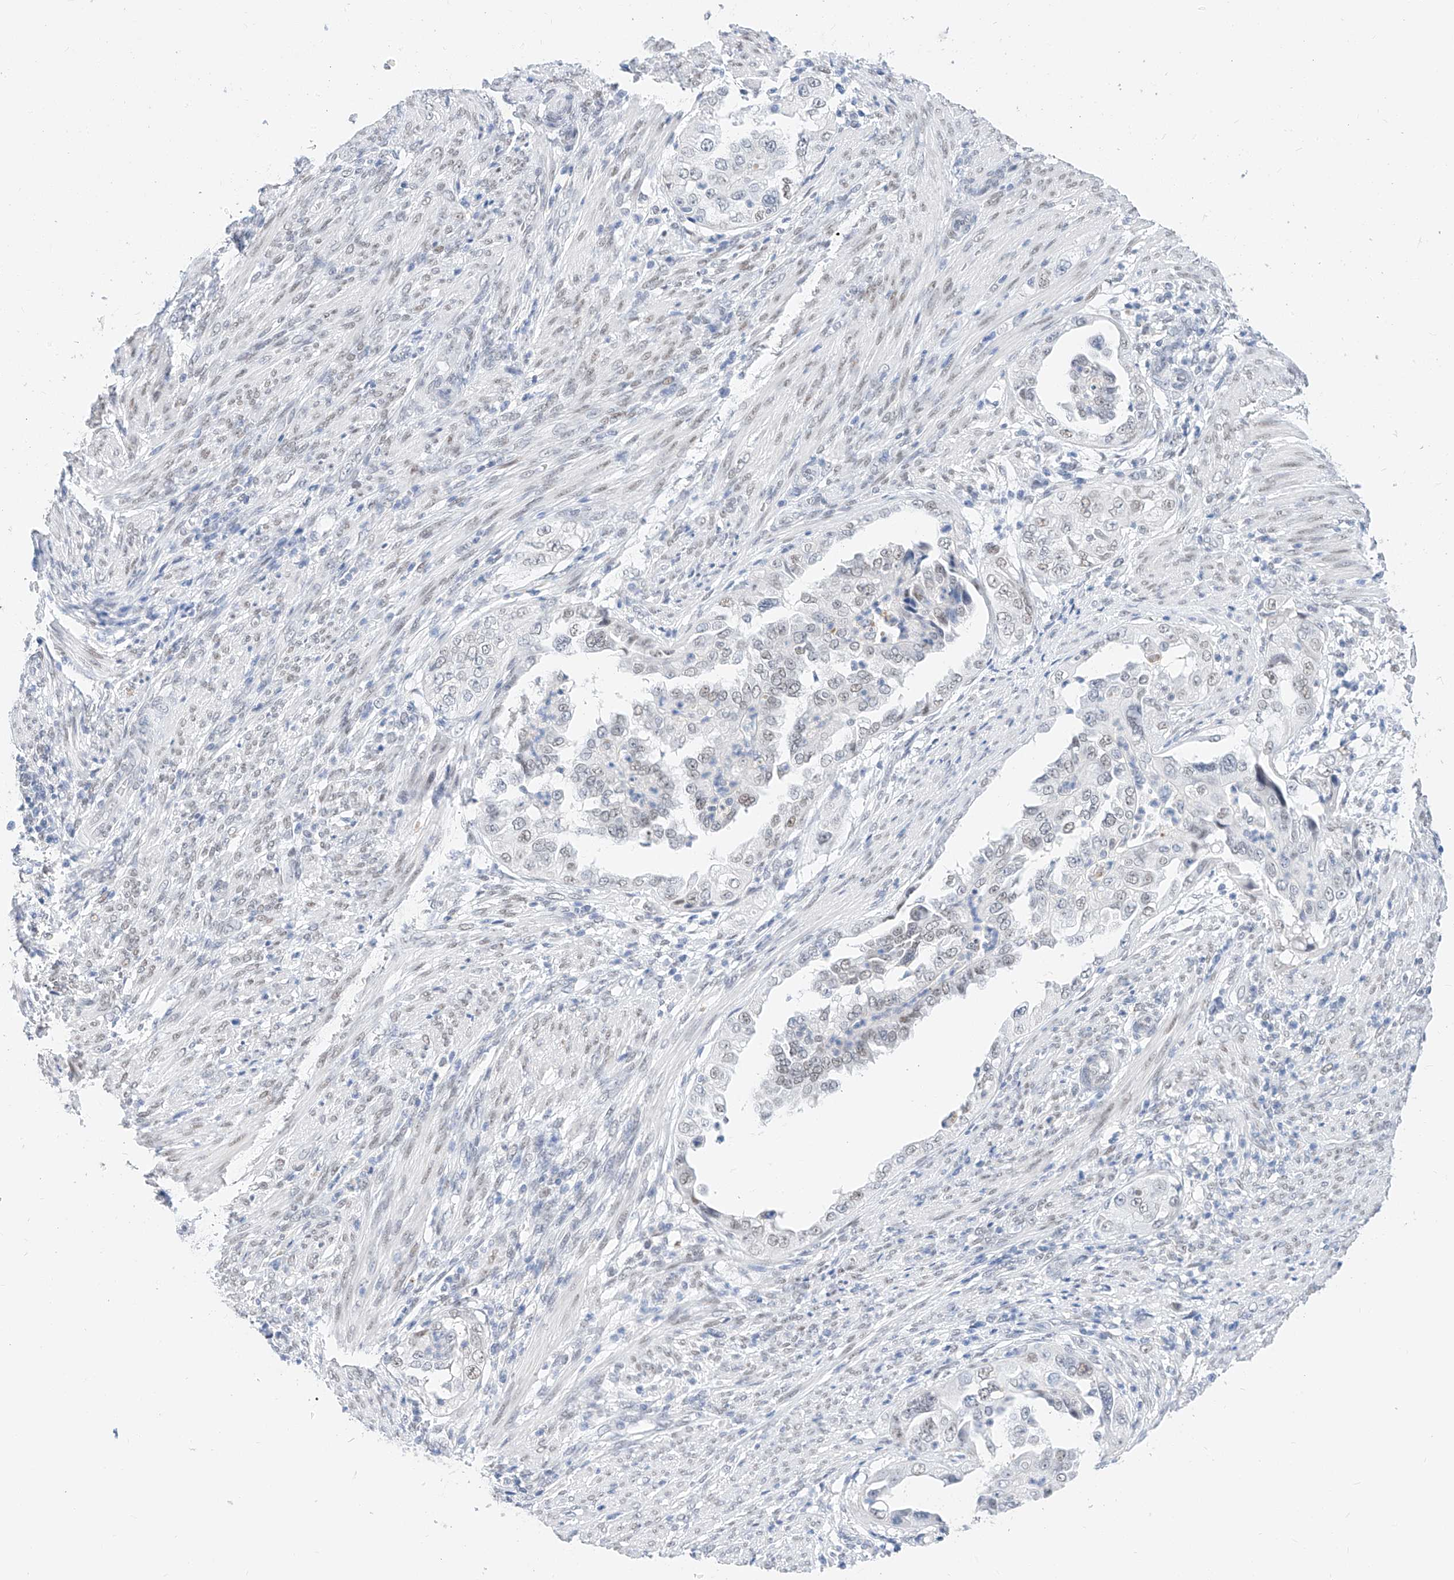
{"staining": {"intensity": "weak", "quantity": "25%-75%", "location": "nuclear"}, "tissue": "endometrial cancer", "cell_type": "Tumor cells", "image_type": "cancer", "snomed": [{"axis": "morphology", "description": "Adenocarcinoma, NOS"}, {"axis": "topography", "description": "Endometrium"}], "caption": "Immunohistochemical staining of human endometrial cancer reveals low levels of weak nuclear staining in about 25%-75% of tumor cells.", "gene": "KCNJ1", "patient": {"sex": "female", "age": 85}}